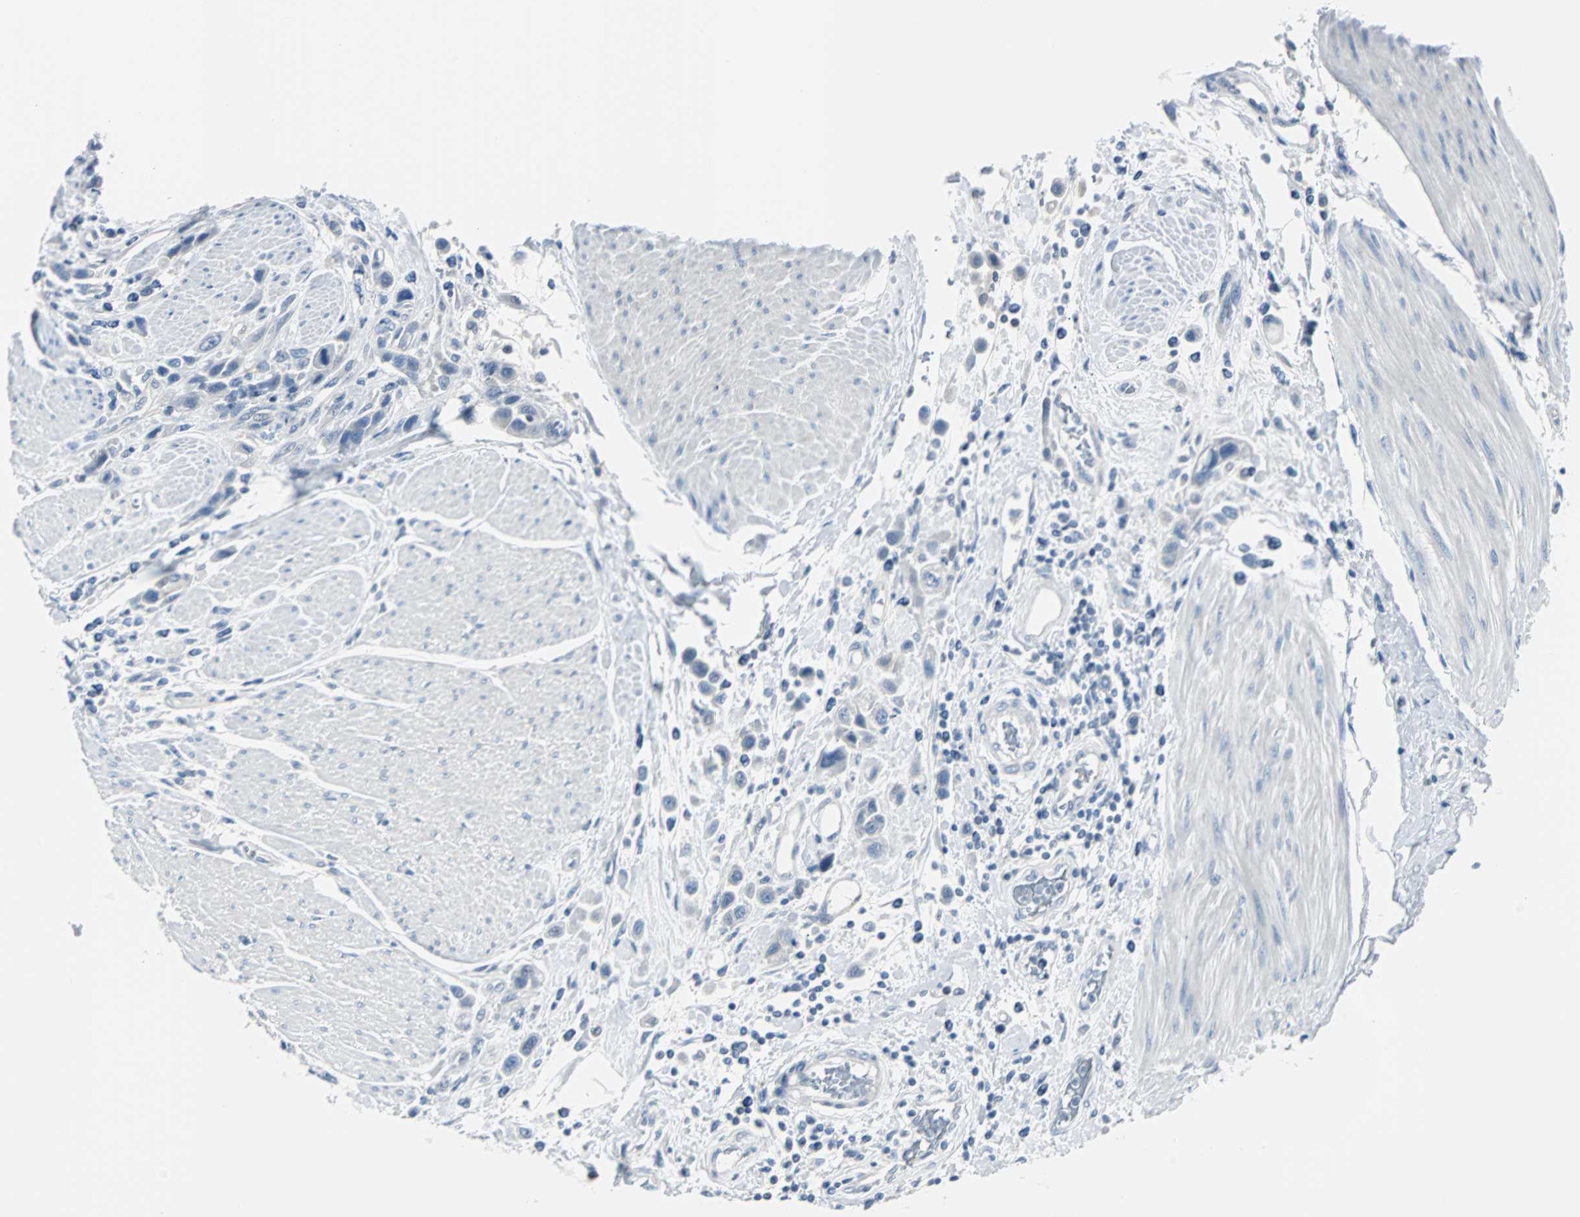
{"staining": {"intensity": "negative", "quantity": "none", "location": "none"}, "tissue": "urothelial cancer", "cell_type": "Tumor cells", "image_type": "cancer", "snomed": [{"axis": "morphology", "description": "Urothelial carcinoma, High grade"}, {"axis": "topography", "description": "Urinary bladder"}], "caption": "Immunohistochemical staining of human urothelial carcinoma (high-grade) reveals no significant positivity in tumor cells.", "gene": "RASA1", "patient": {"sex": "male", "age": 50}}